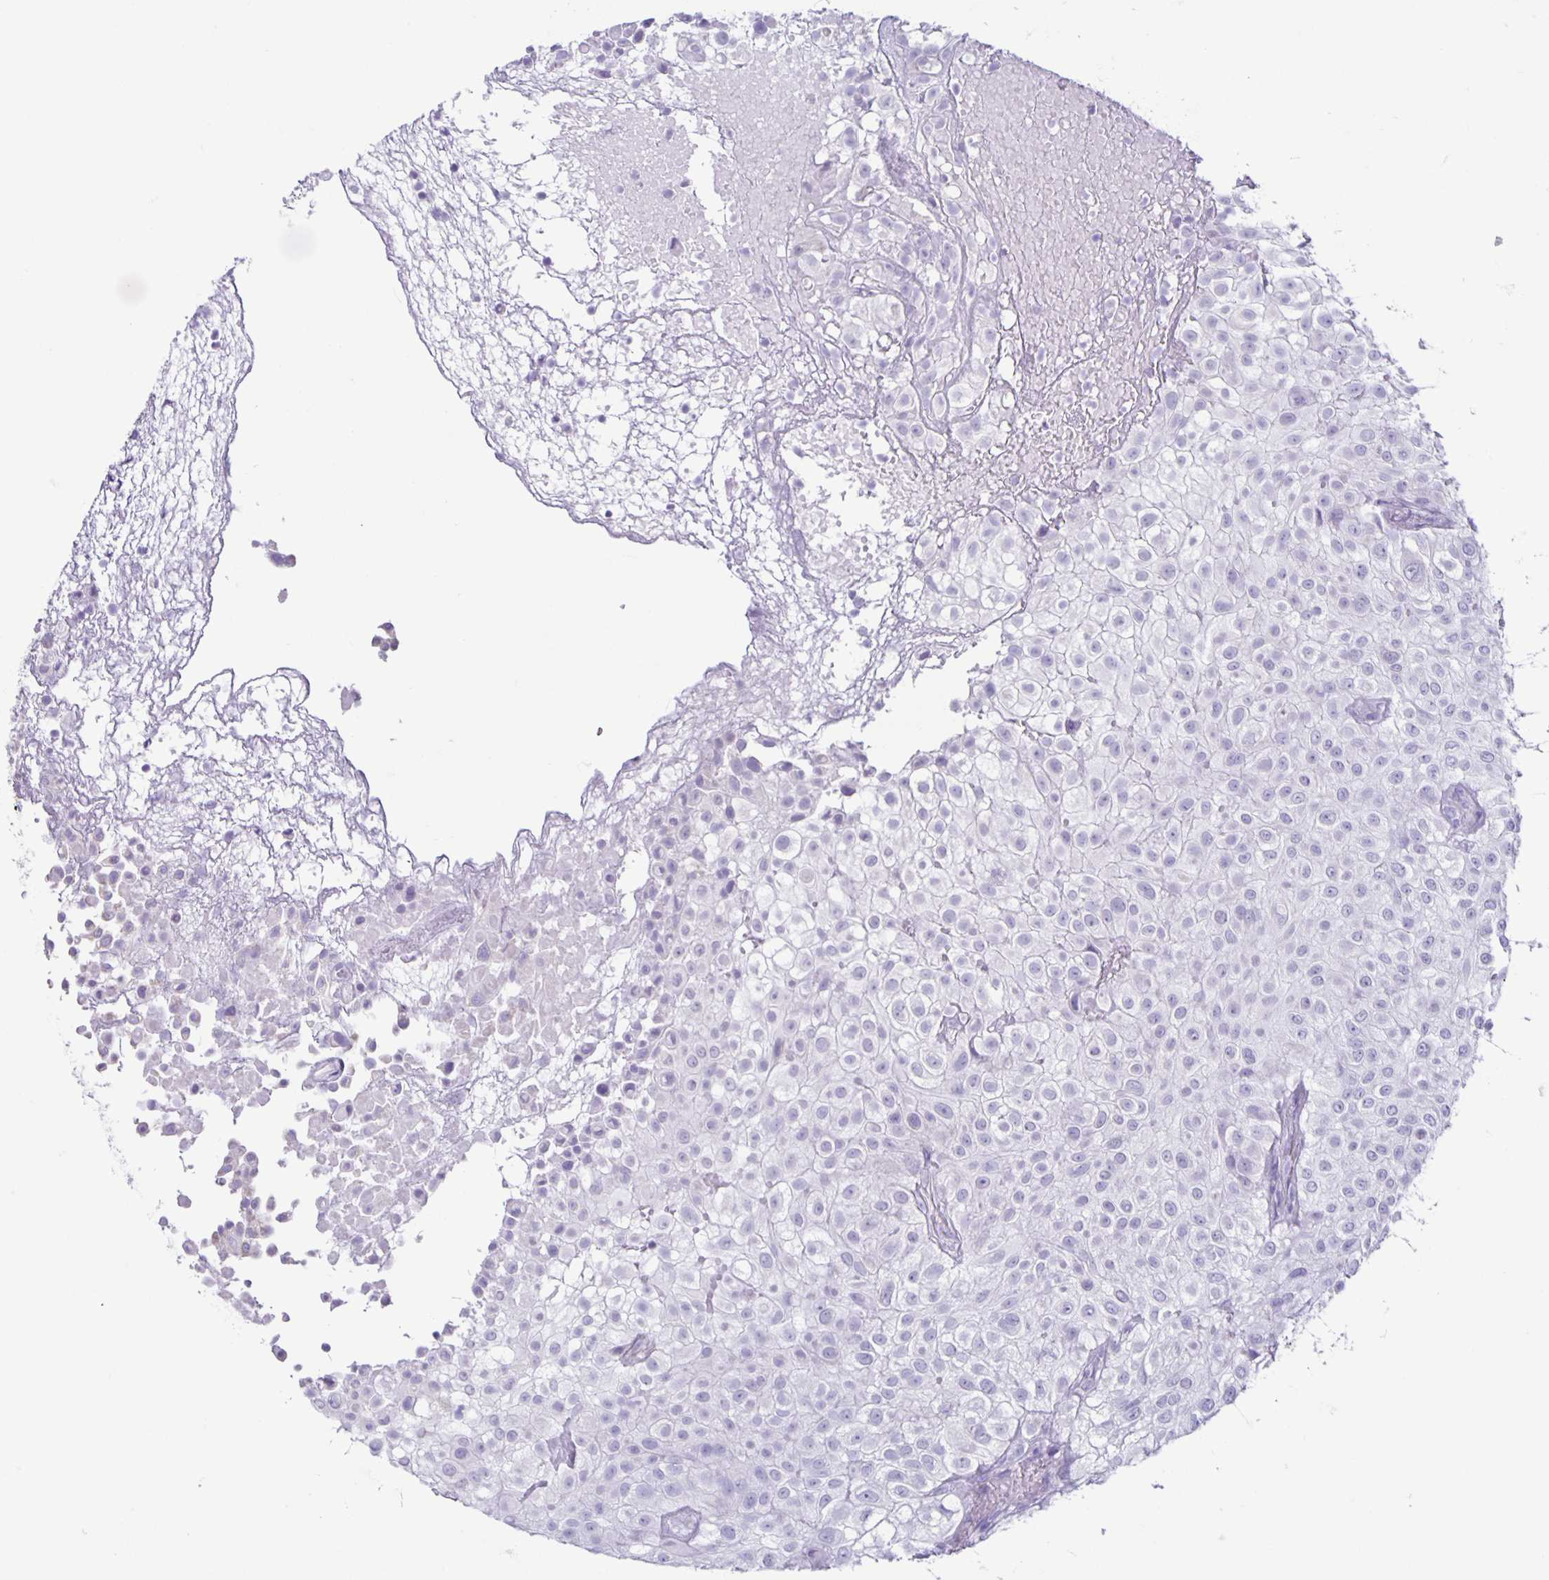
{"staining": {"intensity": "negative", "quantity": "none", "location": "none"}, "tissue": "urothelial cancer", "cell_type": "Tumor cells", "image_type": "cancer", "snomed": [{"axis": "morphology", "description": "Urothelial carcinoma, High grade"}, {"axis": "topography", "description": "Urinary bladder"}], "caption": "The histopathology image demonstrates no significant staining in tumor cells of urothelial cancer. (DAB (3,3'-diaminobenzidine) immunohistochemistry (IHC) visualized using brightfield microscopy, high magnification).", "gene": "CT45A5", "patient": {"sex": "male", "age": 56}}